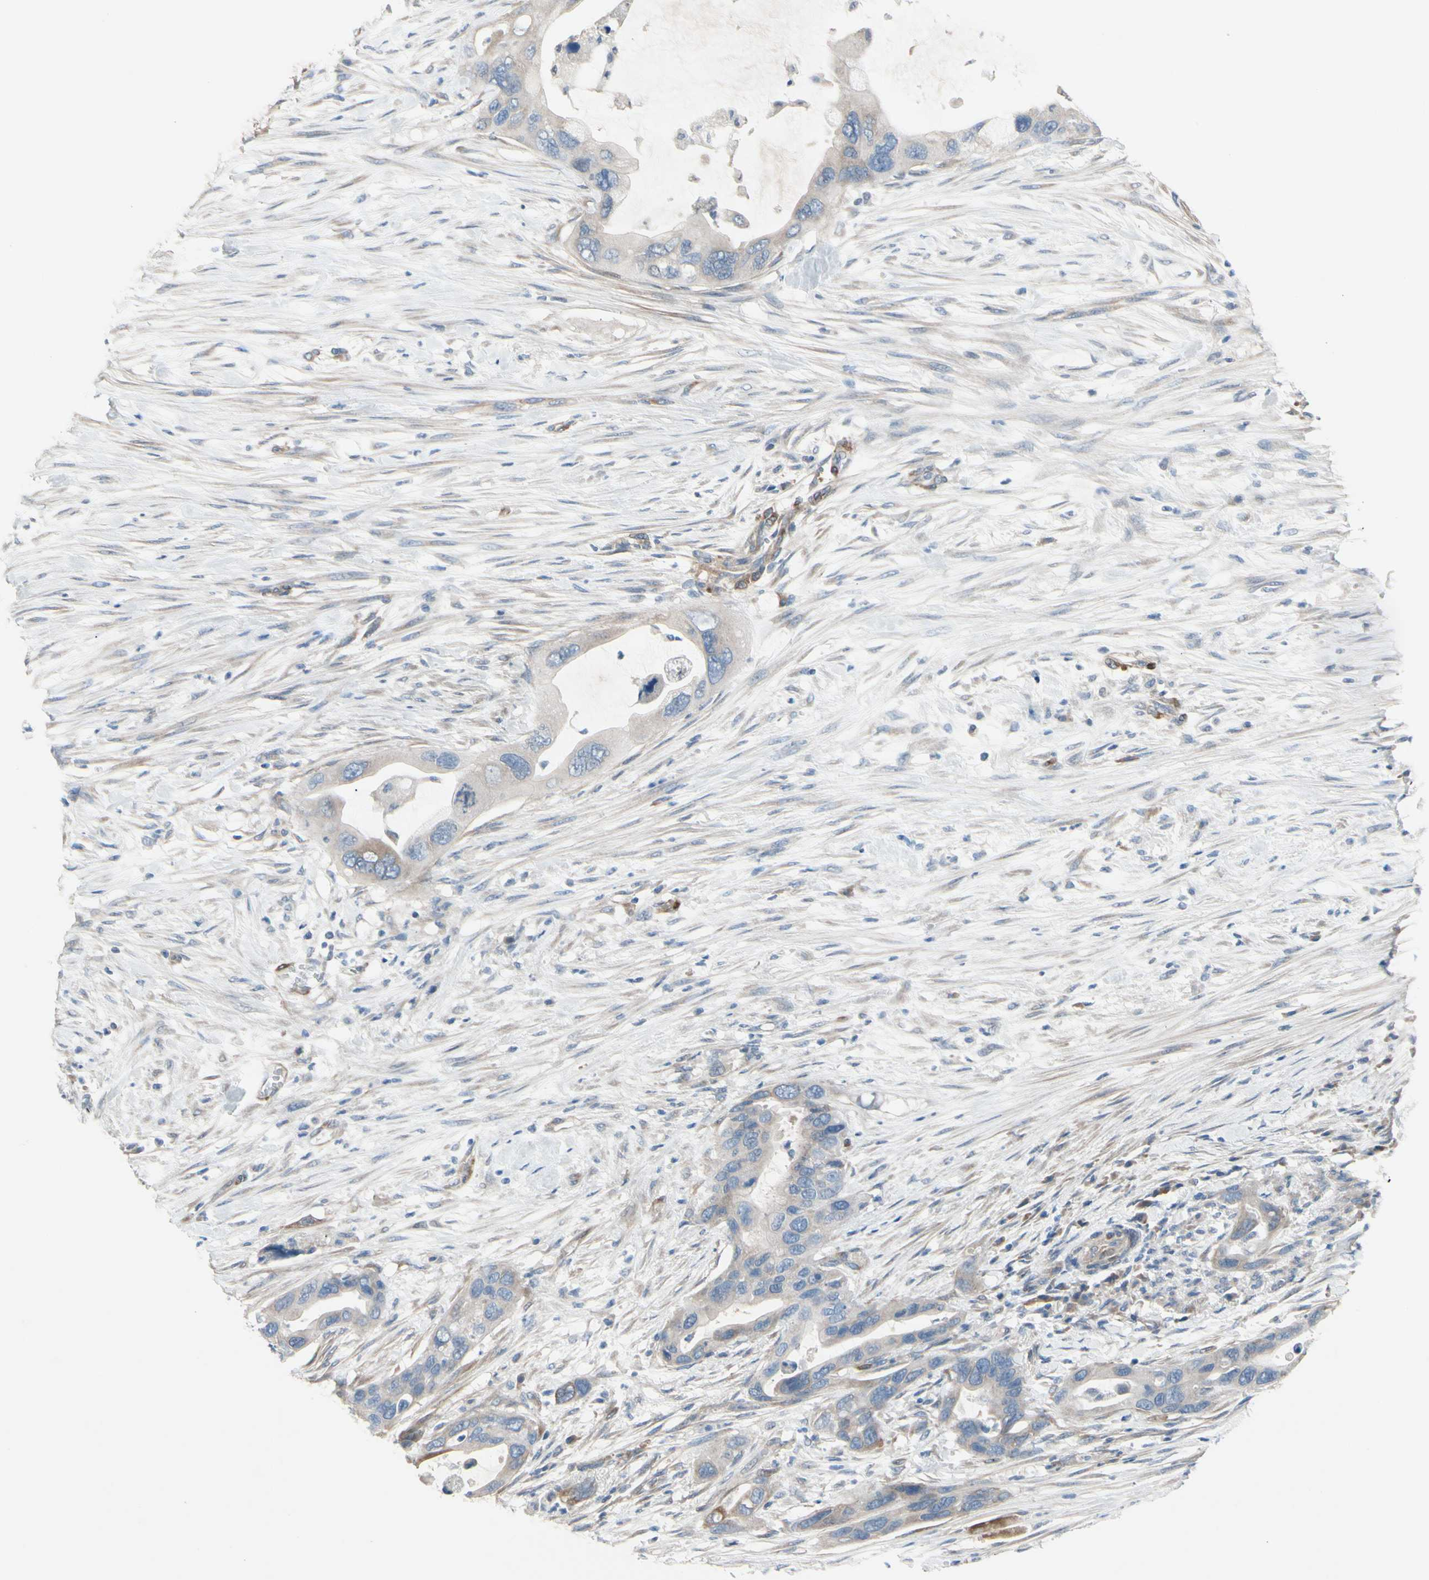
{"staining": {"intensity": "weak", "quantity": "25%-75%", "location": "cytoplasmic/membranous"}, "tissue": "pancreatic cancer", "cell_type": "Tumor cells", "image_type": "cancer", "snomed": [{"axis": "morphology", "description": "Adenocarcinoma, NOS"}, {"axis": "topography", "description": "Pancreas"}], "caption": "A micrograph of adenocarcinoma (pancreatic) stained for a protein demonstrates weak cytoplasmic/membranous brown staining in tumor cells.", "gene": "MAP2", "patient": {"sex": "female", "age": 71}}